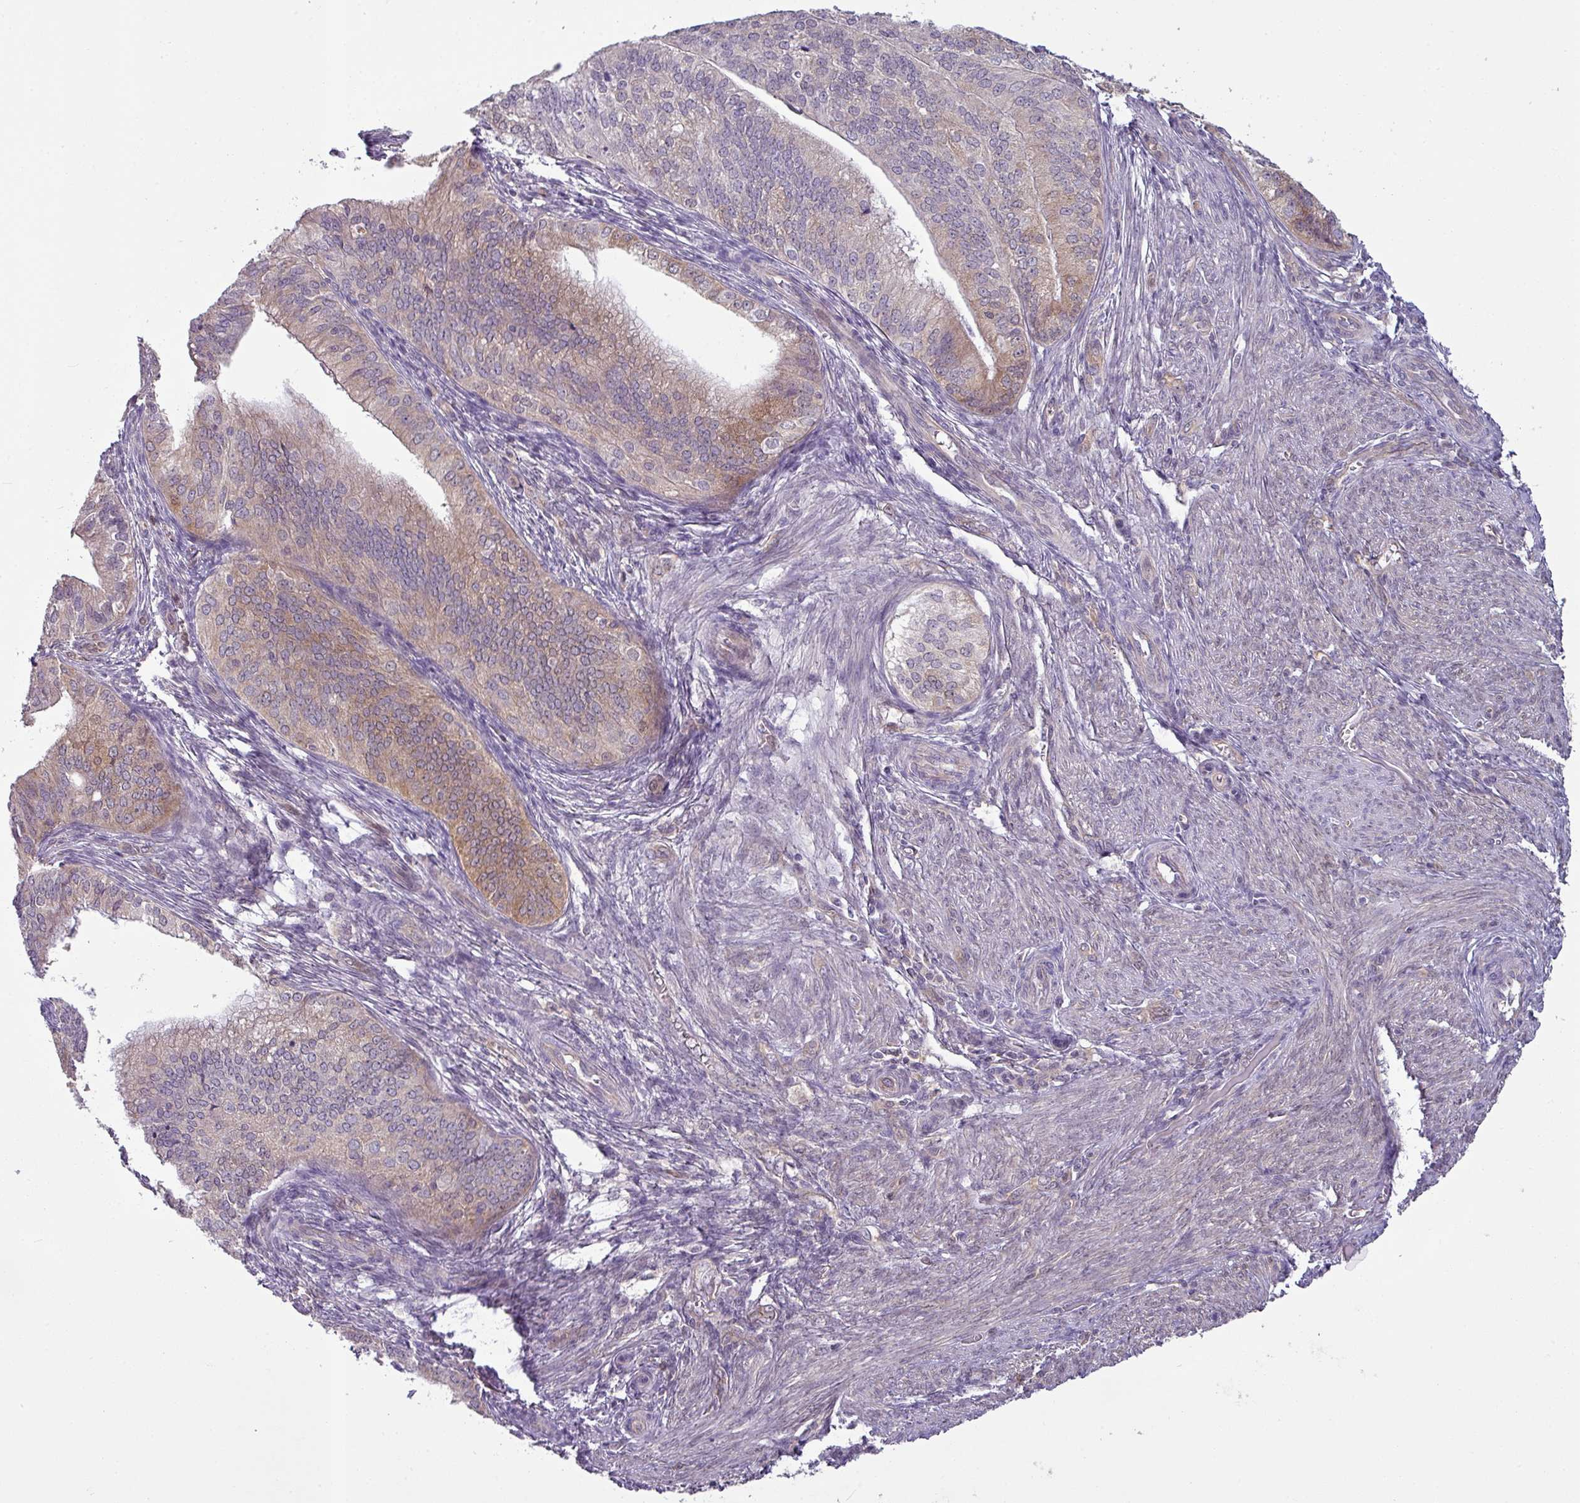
{"staining": {"intensity": "moderate", "quantity": "25%-75%", "location": "cytoplasmic/membranous"}, "tissue": "endometrial cancer", "cell_type": "Tumor cells", "image_type": "cancer", "snomed": [{"axis": "morphology", "description": "Adenocarcinoma, NOS"}, {"axis": "topography", "description": "Endometrium"}], "caption": "Tumor cells exhibit medium levels of moderate cytoplasmic/membranous expression in about 25%-75% of cells in adenocarcinoma (endometrial).", "gene": "TTLL12", "patient": {"sex": "female", "age": 50}}